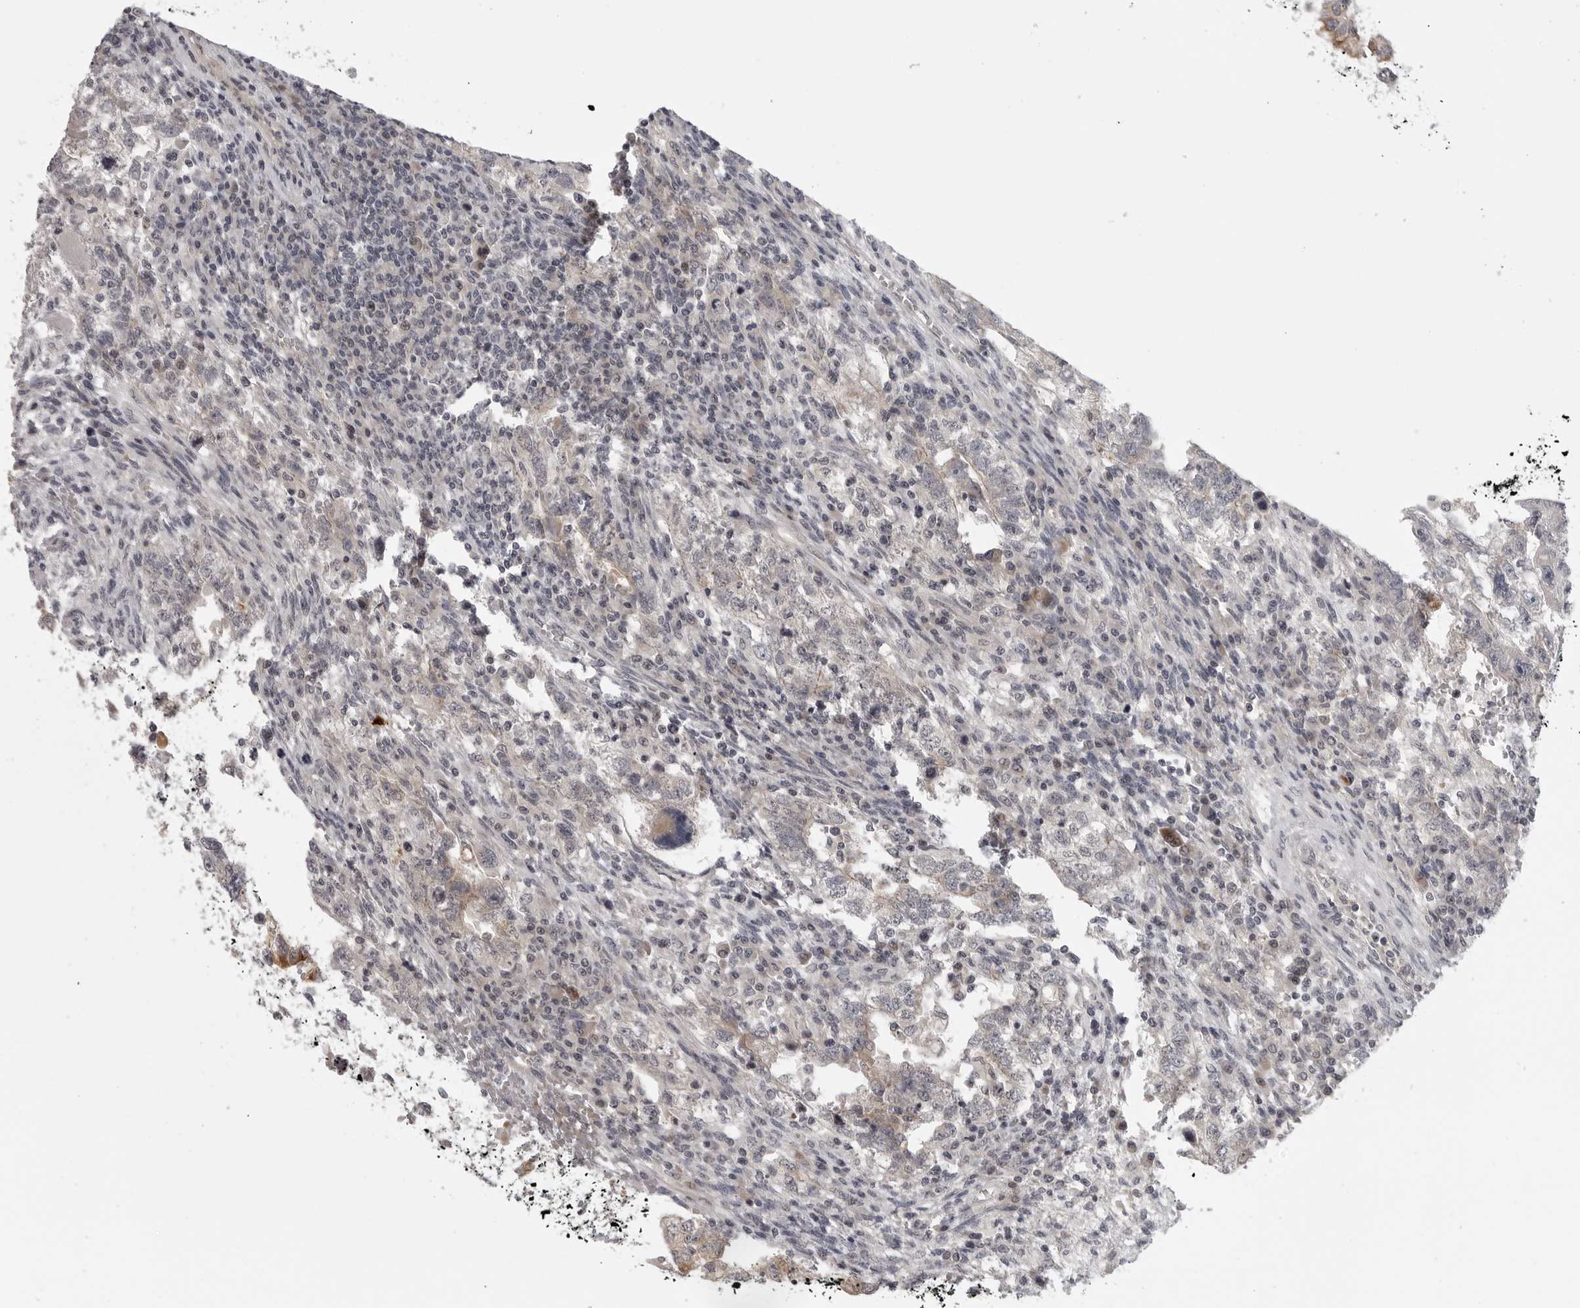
{"staining": {"intensity": "moderate", "quantity": "25%-75%", "location": "cytoplasmic/membranous"}, "tissue": "testis cancer", "cell_type": "Tumor cells", "image_type": "cancer", "snomed": [{"axis": "morphology", "description": "Carcinoma, Embryonal, NOS"}, {"axis": "topography", "description": "Testis"}], "caption": "Tumor cells exhibit medium levels of moderate cytoplasmic/membranous expression in approximately 25%-75% of cells in human embryonal carcinoma (testis).", "gene": "CD300LD", "patient": {"sex": "male", "age": 36}}